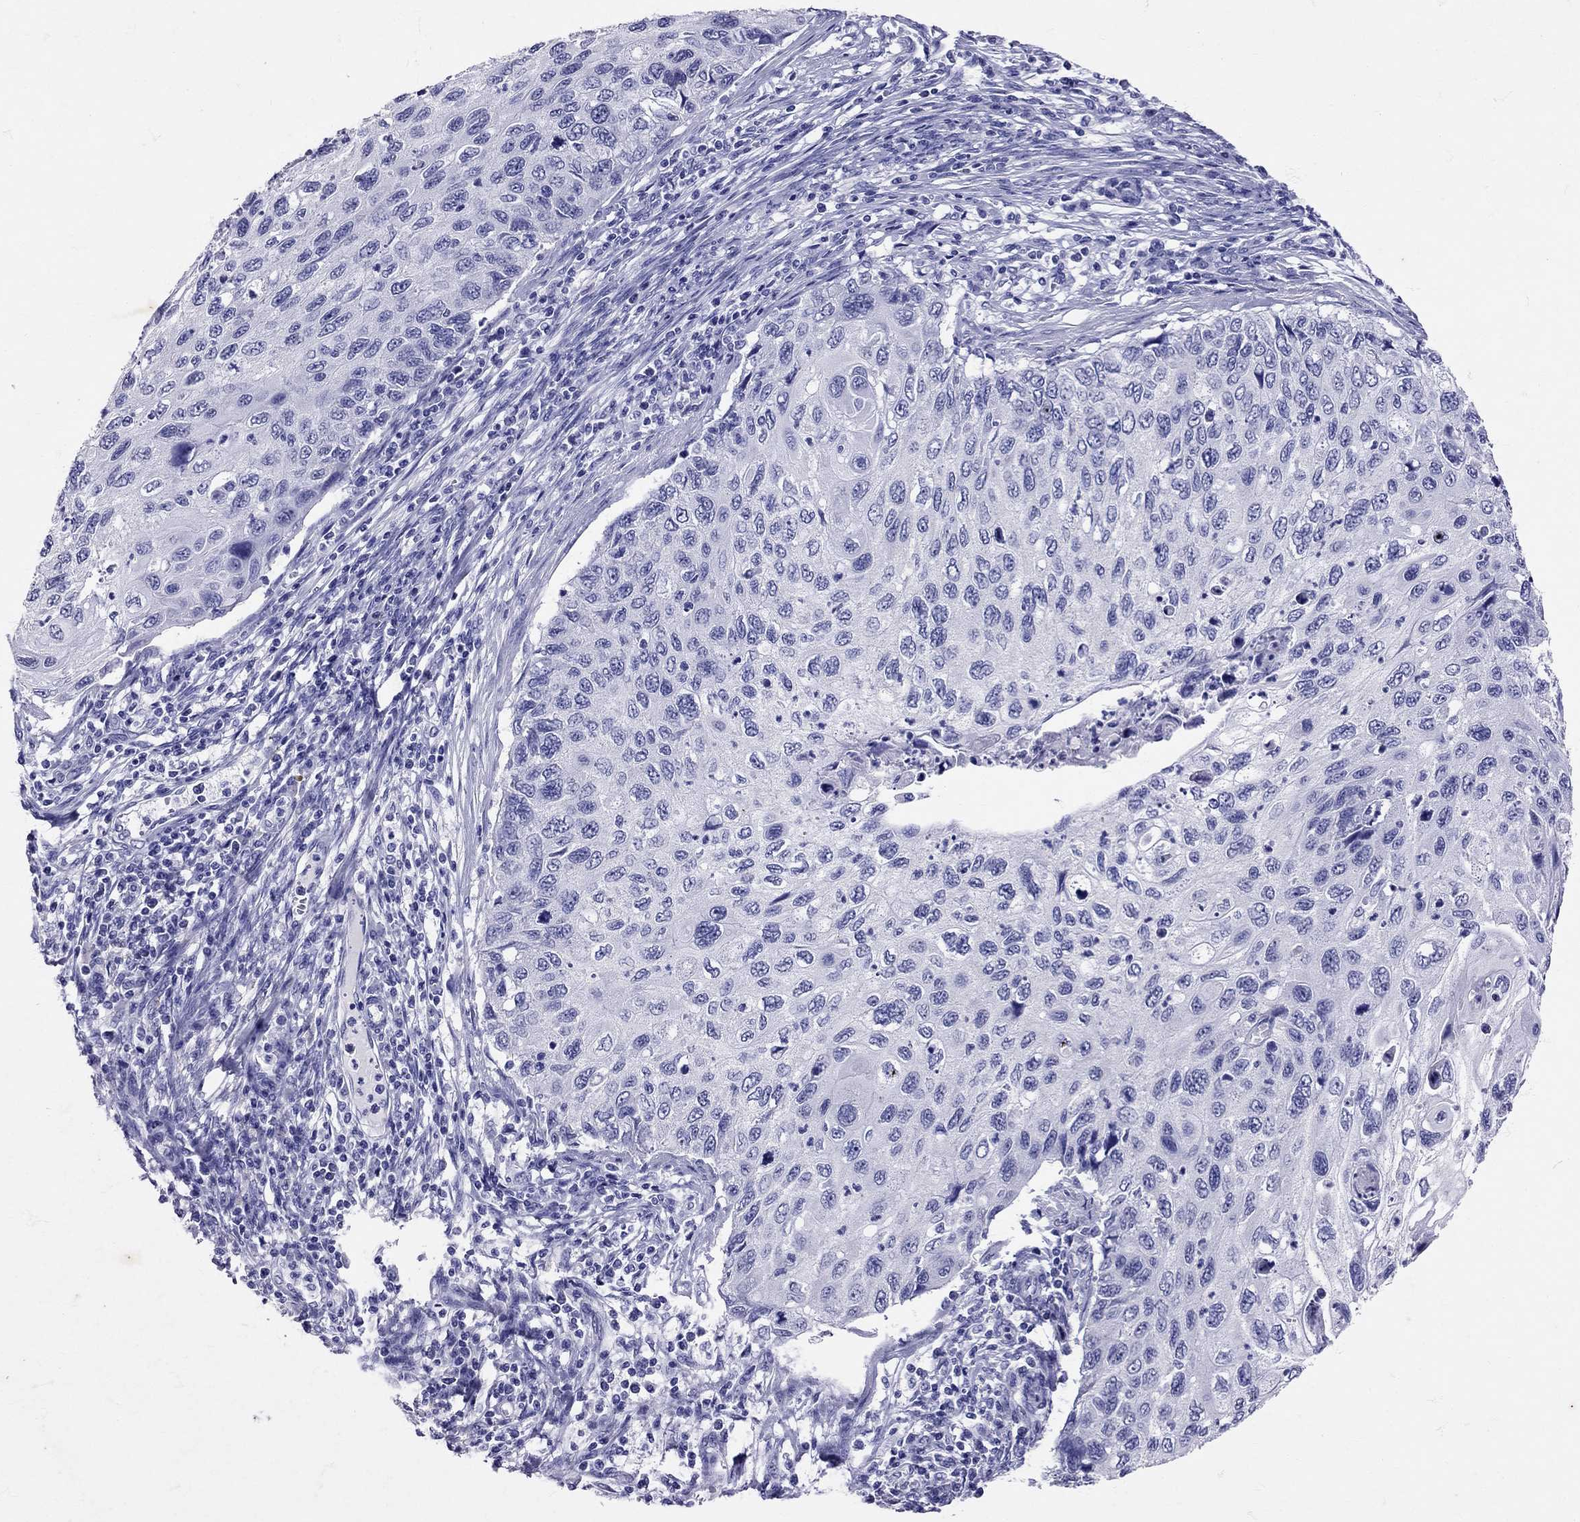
{"staining": {"intensity": "negative", "quantity": "none", "location": "none"}, "tissue": "cervical cancer", "cell_type": "Tumor cells", "image_type": "cancer", "snomed": [{"axis": "morphology", "description": "Squamous cell carcinoma, NOS"}, {"axis": "topography", "description": "Cervix"}], "caption": "The IHC image has no significant staining in tumor cells of cervical cancer (squamous cell carcinoma) tissue.", "gene": "AVP", "patient": {"sex": "female", "age": 70}}